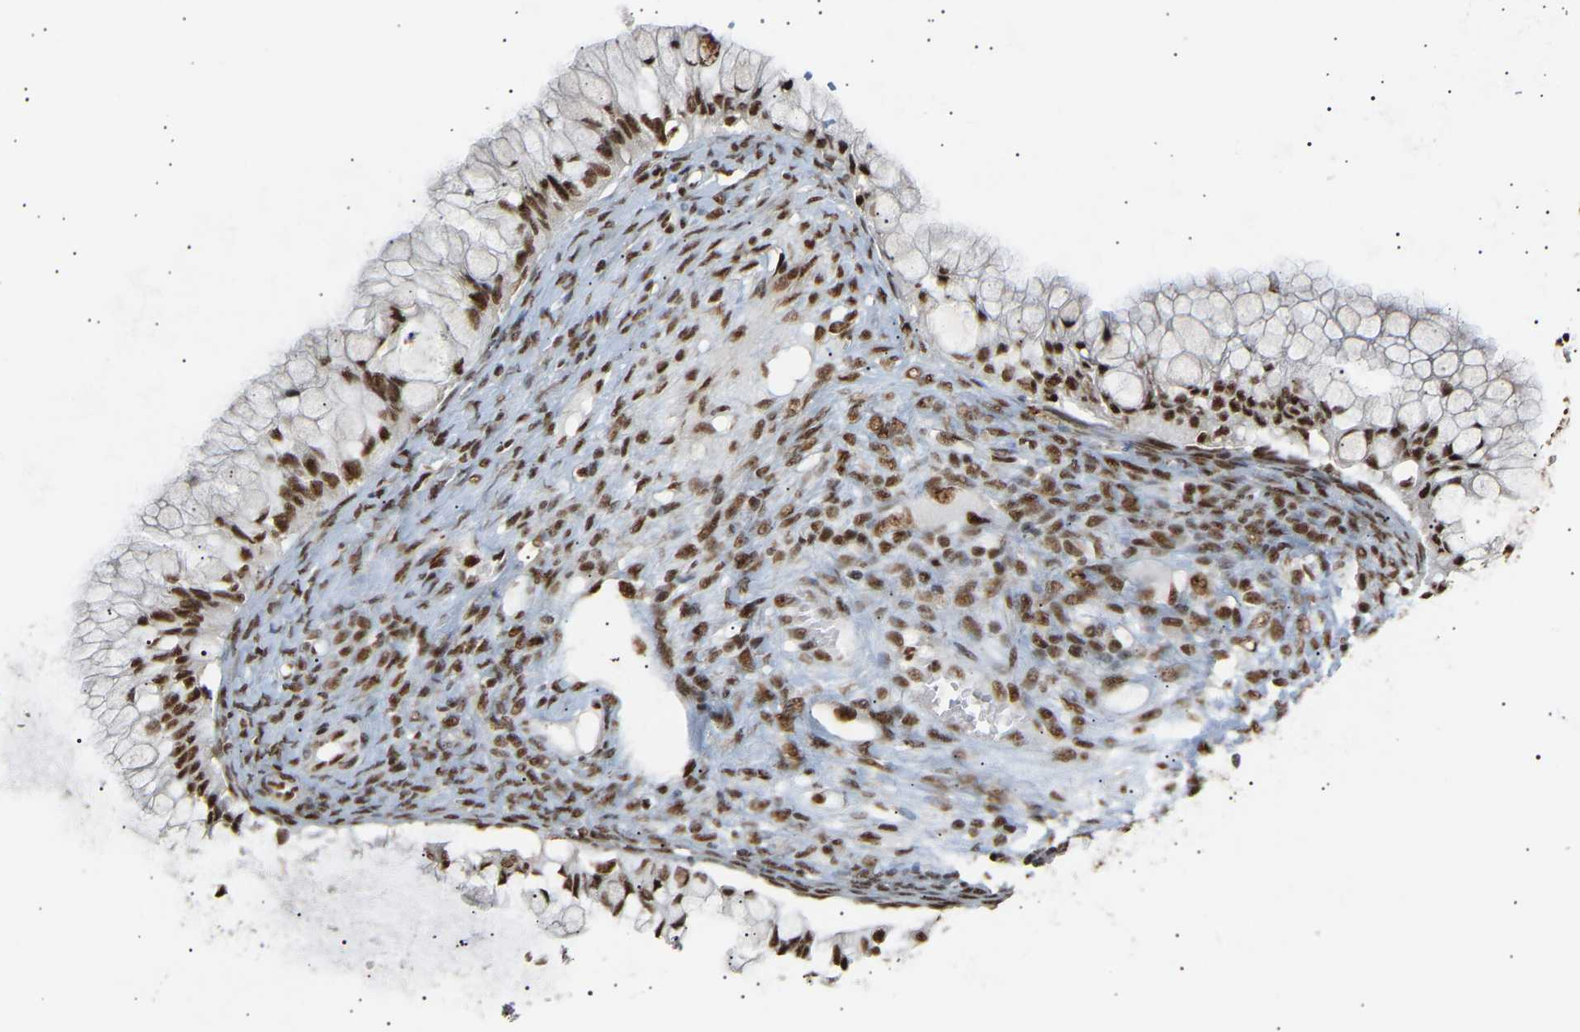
{"staining": {"intensity": "strong", "quantity": ">75%", "location": "nuclear"}, "tissue": "ovarian cancer", "cell_type": "Tumor cells", "image_type": "cancer", "snomed": [{"axis": "morphology", "description": "Cystadenocarcinoma, mucinous, NOS"}, {"axis": "topography", "description": "Ovary"}], "caption": "This histopathology image shows ovarian cancer (mucinous cystadenocarcinoma) stained with immunohistochemistry (IHC) to label a protein in brown. The nuclear of tumor cells show strong positivity for the protein. Nuclei are counter-stained blue.", "gene": "ALYREF", "patient": {"sex": "female", "age": 57}}